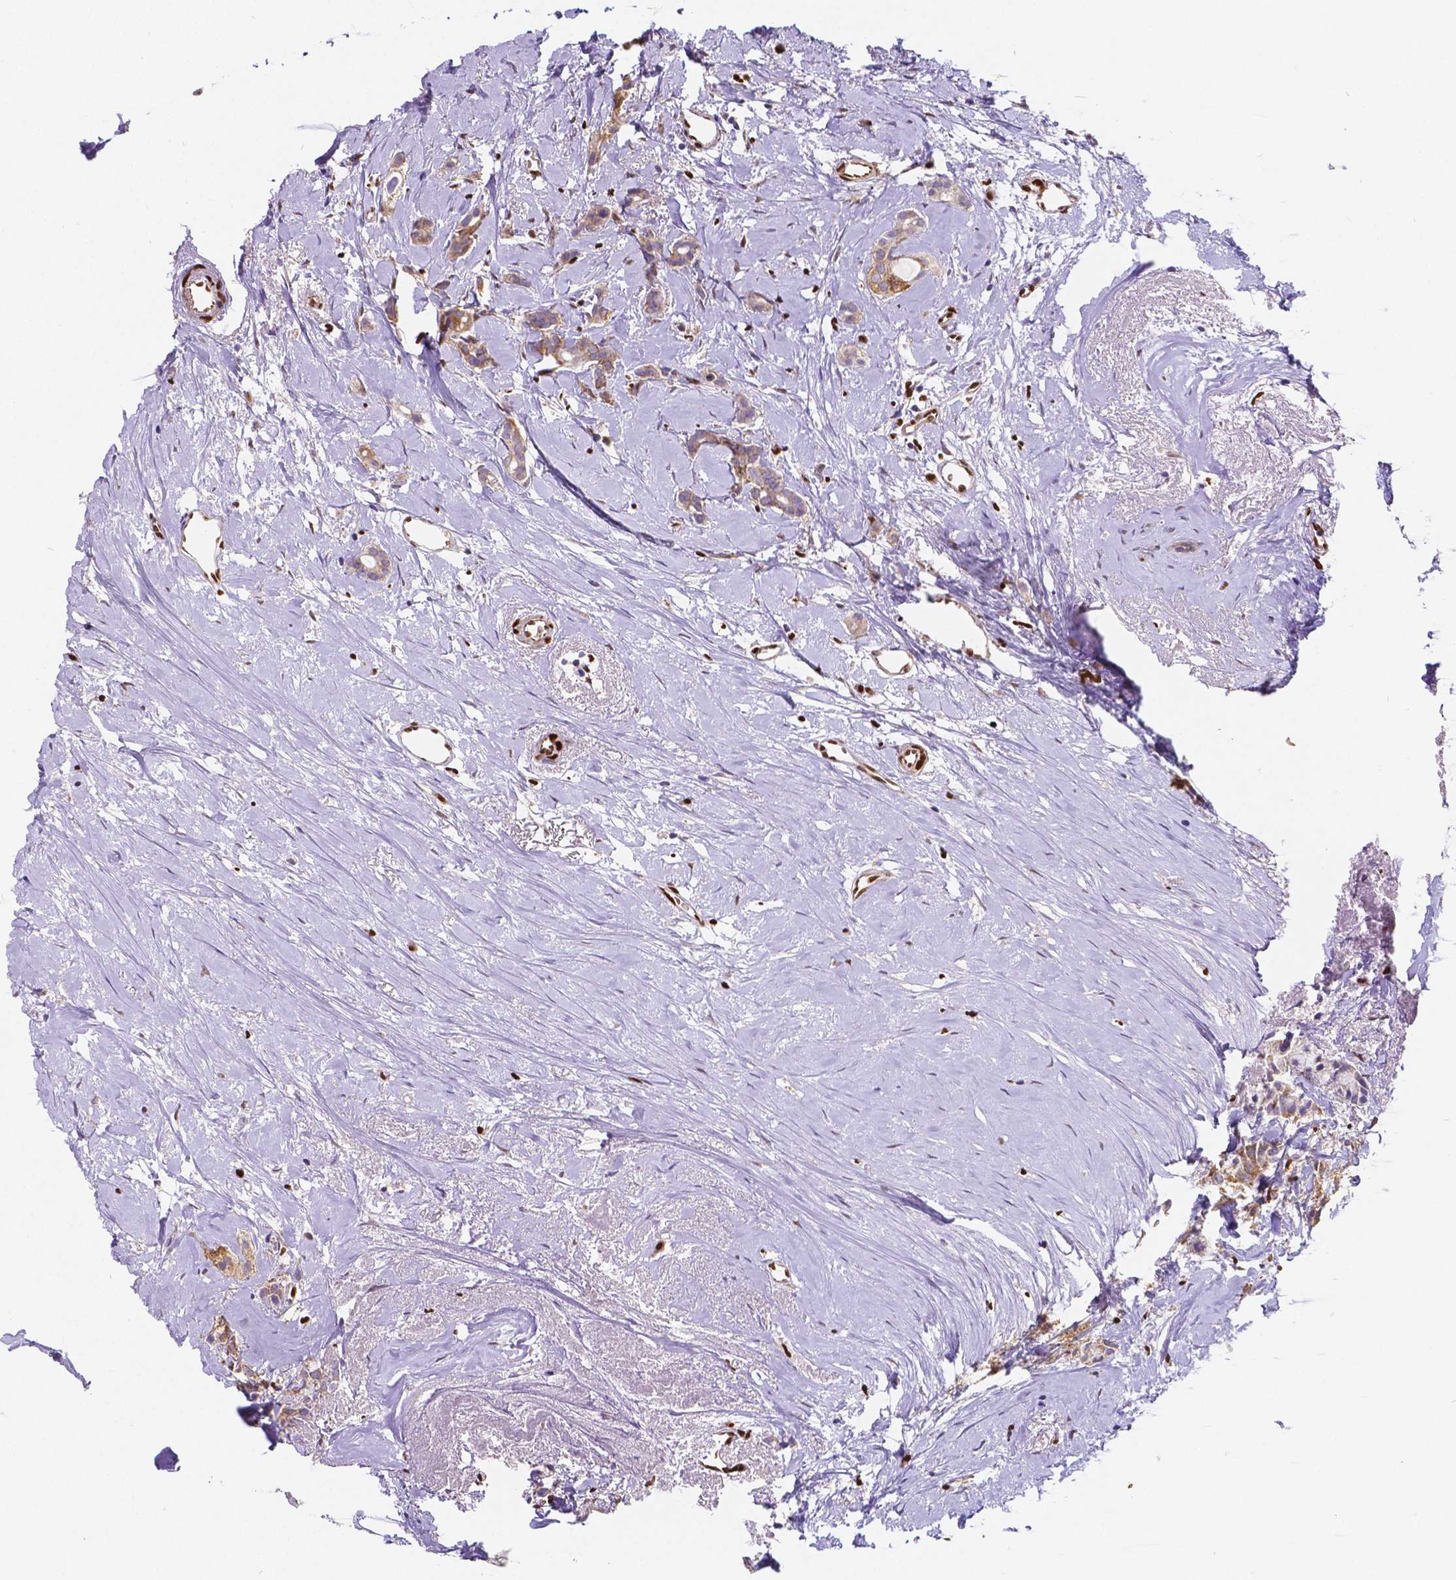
{"staining": {"intensity": "weak", "quantity": ">75%", "location": "cytoplasmic/membranous"}, "tissue": "breast cancer", "cell_type": "Tumor cells", "image_type": "cancer", "snomed": [{"axis": "morphology", "description": "Duct carcinoma"}, {"axis": "topography", "description": "Breast"}], "caption": "DAB (3,3'-diaminobenzidine) immunohistochemical staining of breast cancer shows weak cytoplasmic/membranous protein staining in approximately >75% of tumor cells.", "gene": "MEF2C", "patient": {"sex": "female", "age": 40}}